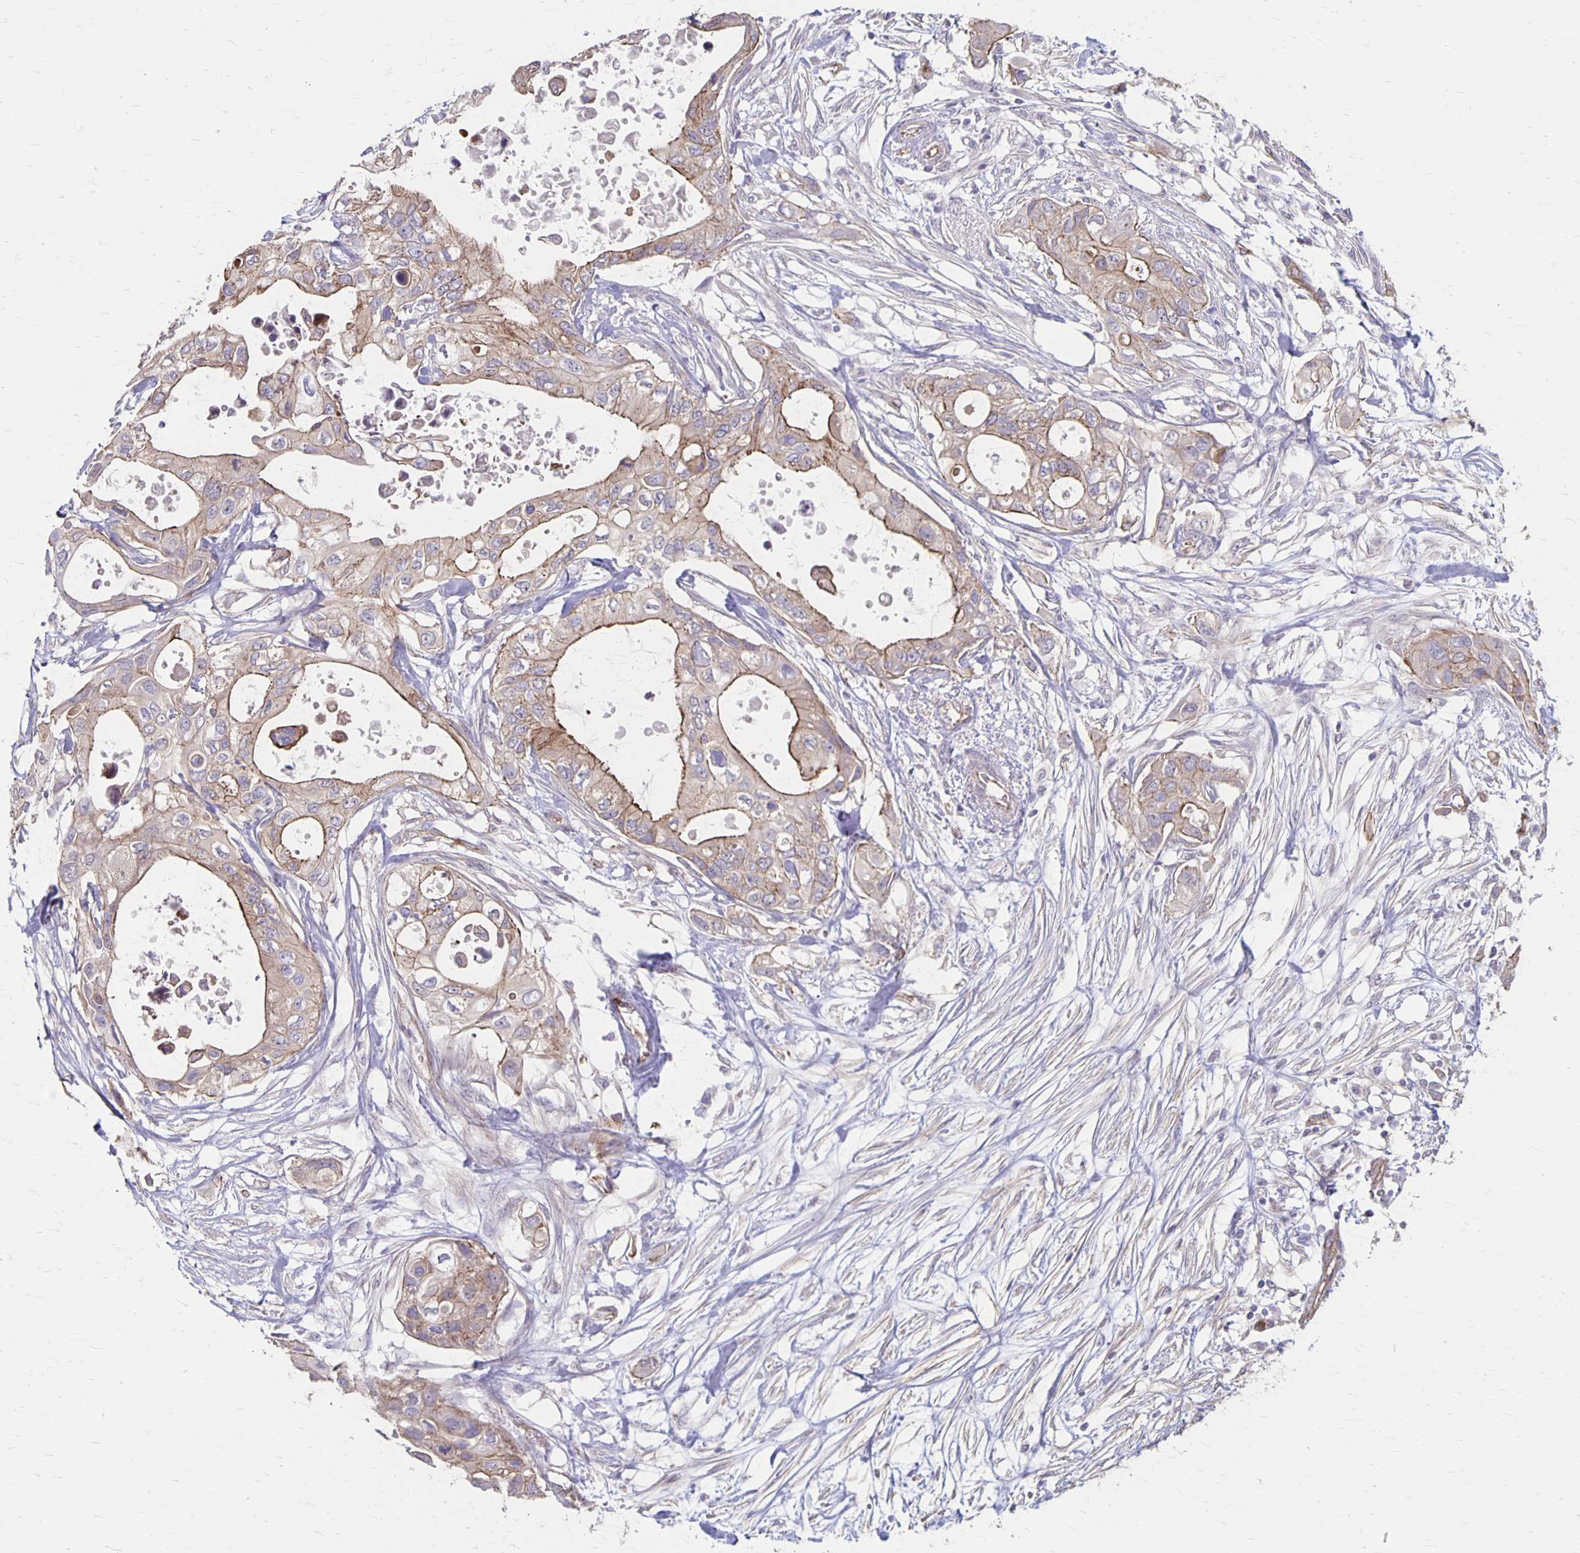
{"staining": {"intensity": "moderate", "quantity": "25%-75%", "location": "cytoplasmic/membranous"}, "tissue": "pancreatic cancer", "cell_type": "Tumor cells", "image_type": "cancer", "snomed": [{"axis": "morphology", "description": "Adenocarcinoma, NOS"}, {"axis": "topography", "description": "Pancreas"}], "caption": "This micrograph exhibits immunohistochemistry staining of pancreatic adenocarcinoma, with medium moderate cytoplasmic/membranous positivity in approximately 25%-75% of tumor cells.", "gene": "PPP1R3E", "patient": {"sex": "female", "age": 63}}